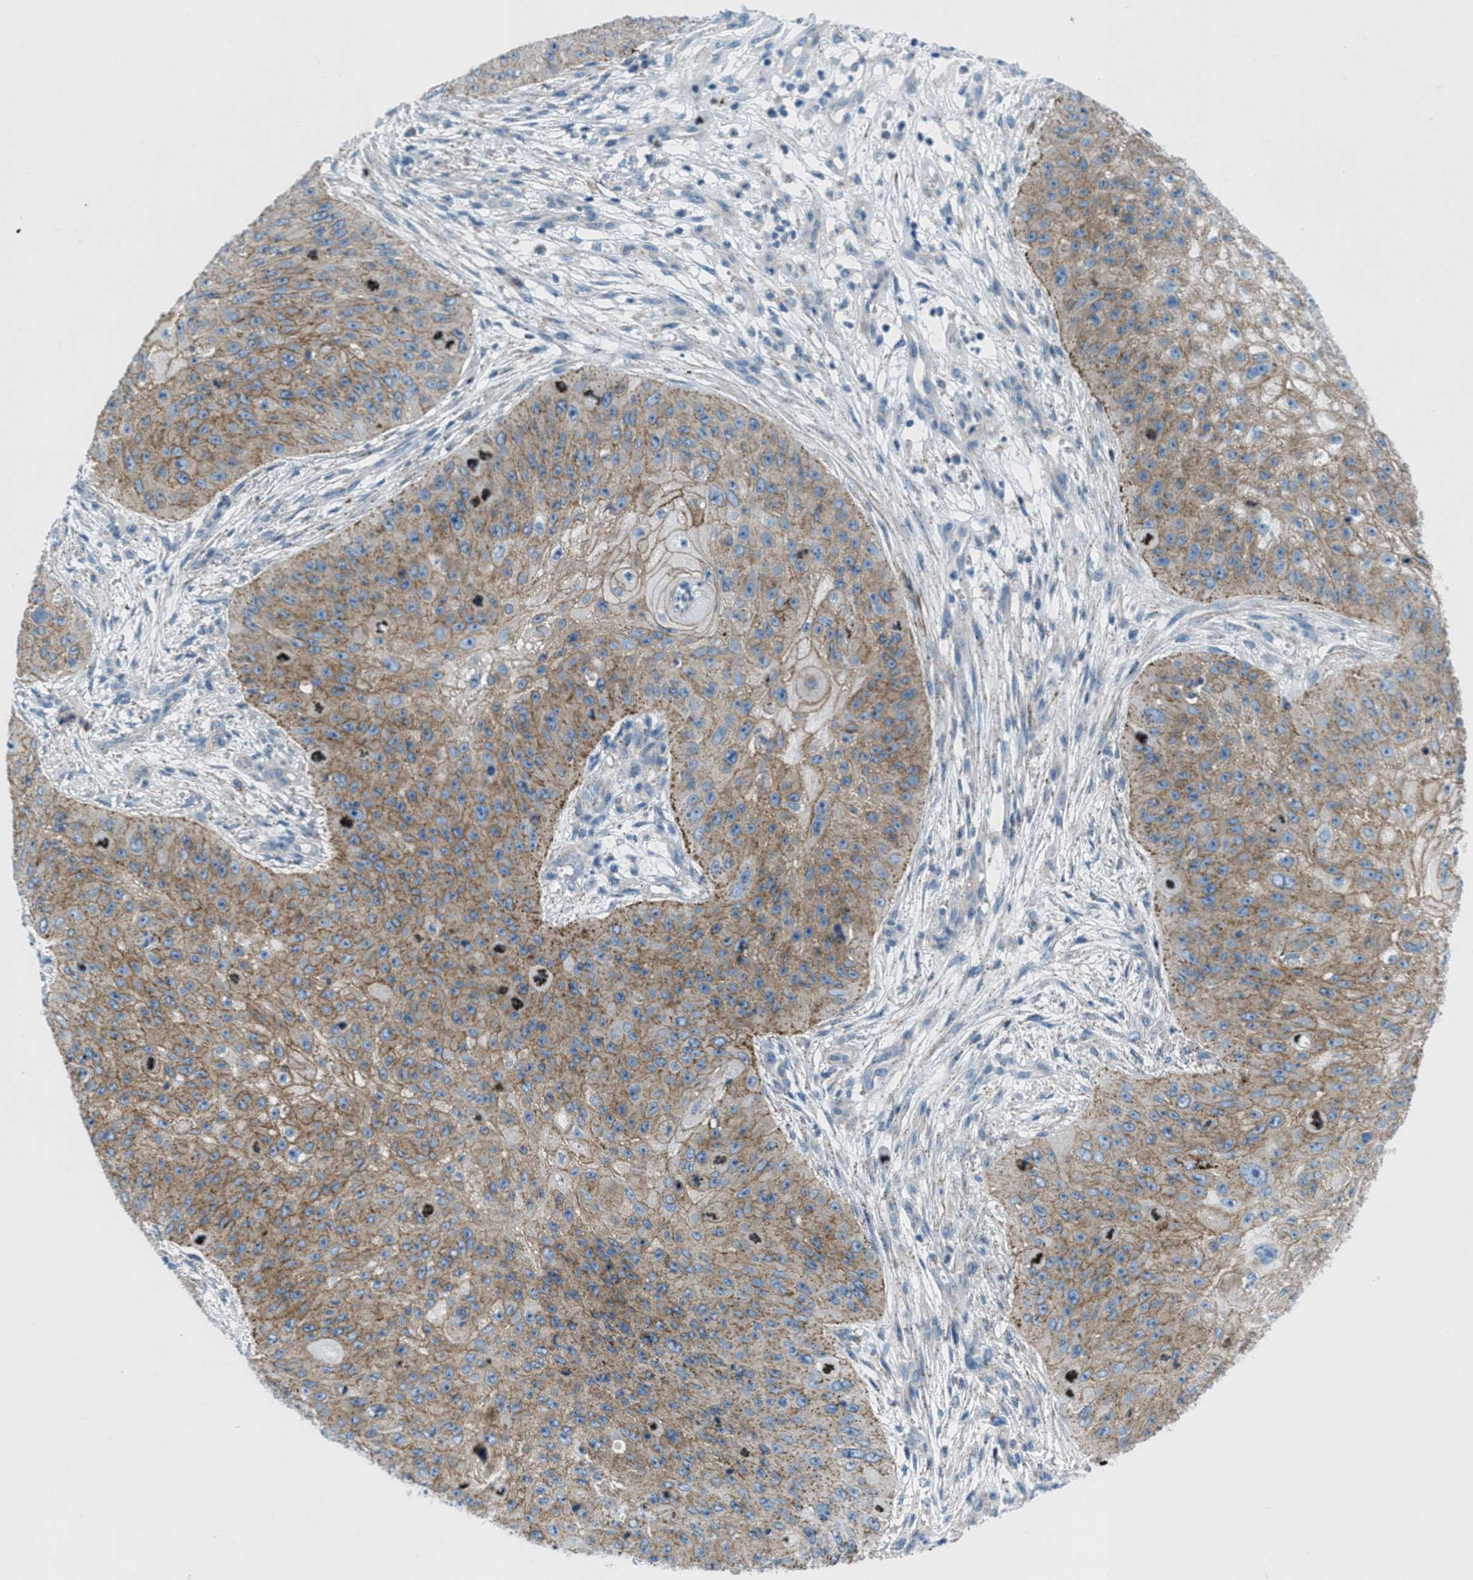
{"staining": {"intensity": "weak", "quantity": ">75%", "location": "cytoplasmic/membranous"}, "tissue": "skin cancer", "cell_type": "Tumor cells", "image_type": "cancer", "snomed": [{"axis": "morphology", "description": "Squamous cell carcinoma, NOS"}, {"axis": "topography", "description": "Skin"}], "caption": "Skin cancer (squamous cell carcinoma) stained for a protein (brown) shows weak cytoplasmic/membranous positive staining in approximately >75% of tumor cells.", "gene": "MFSD13A", "patient": {"sex": "female", "age": 80}}